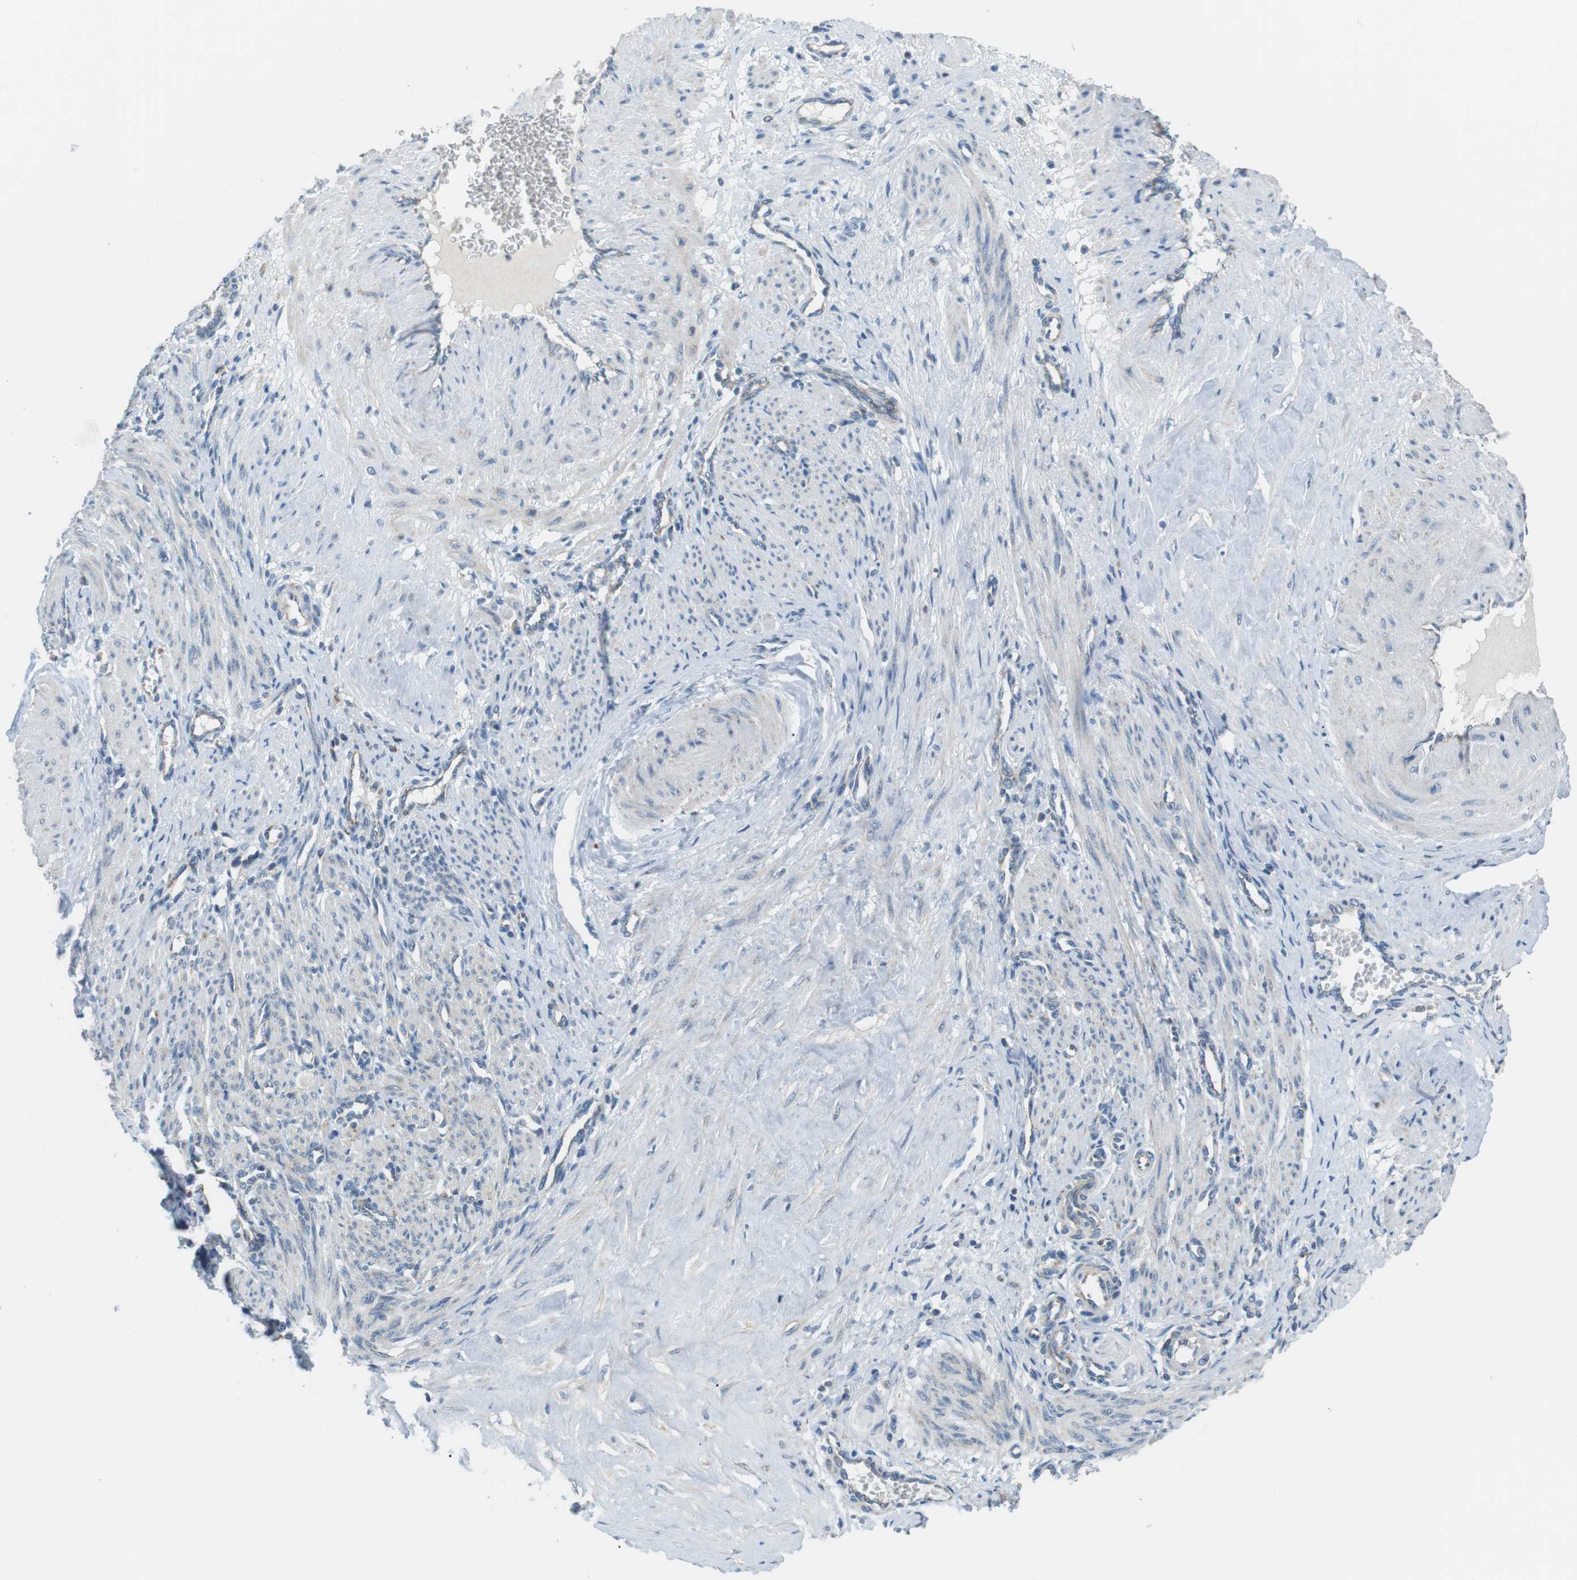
{"staining": {"intensity": "negative", "quantity": "none", "location": "none"}, "tissue": "smooth muscle", "cell_type": "Smooth muscle cells", "image_type": "normal", "snomed": [{"axis": "morphology", "description": "Normal tissue, NOS"}, {"axis": "topography", "description": "Endometrium"}], "caption": "Smooth muscle cells are negative for protein expression in unremarkable human smooth muscle. The staining is performed using DAB (3,3'-diaminobenzidine) brown chromogen with nuclei counter-stained in using hematoxylin.", "gene": "BACE1", "patient": {"sex": "female", "age": 33}}